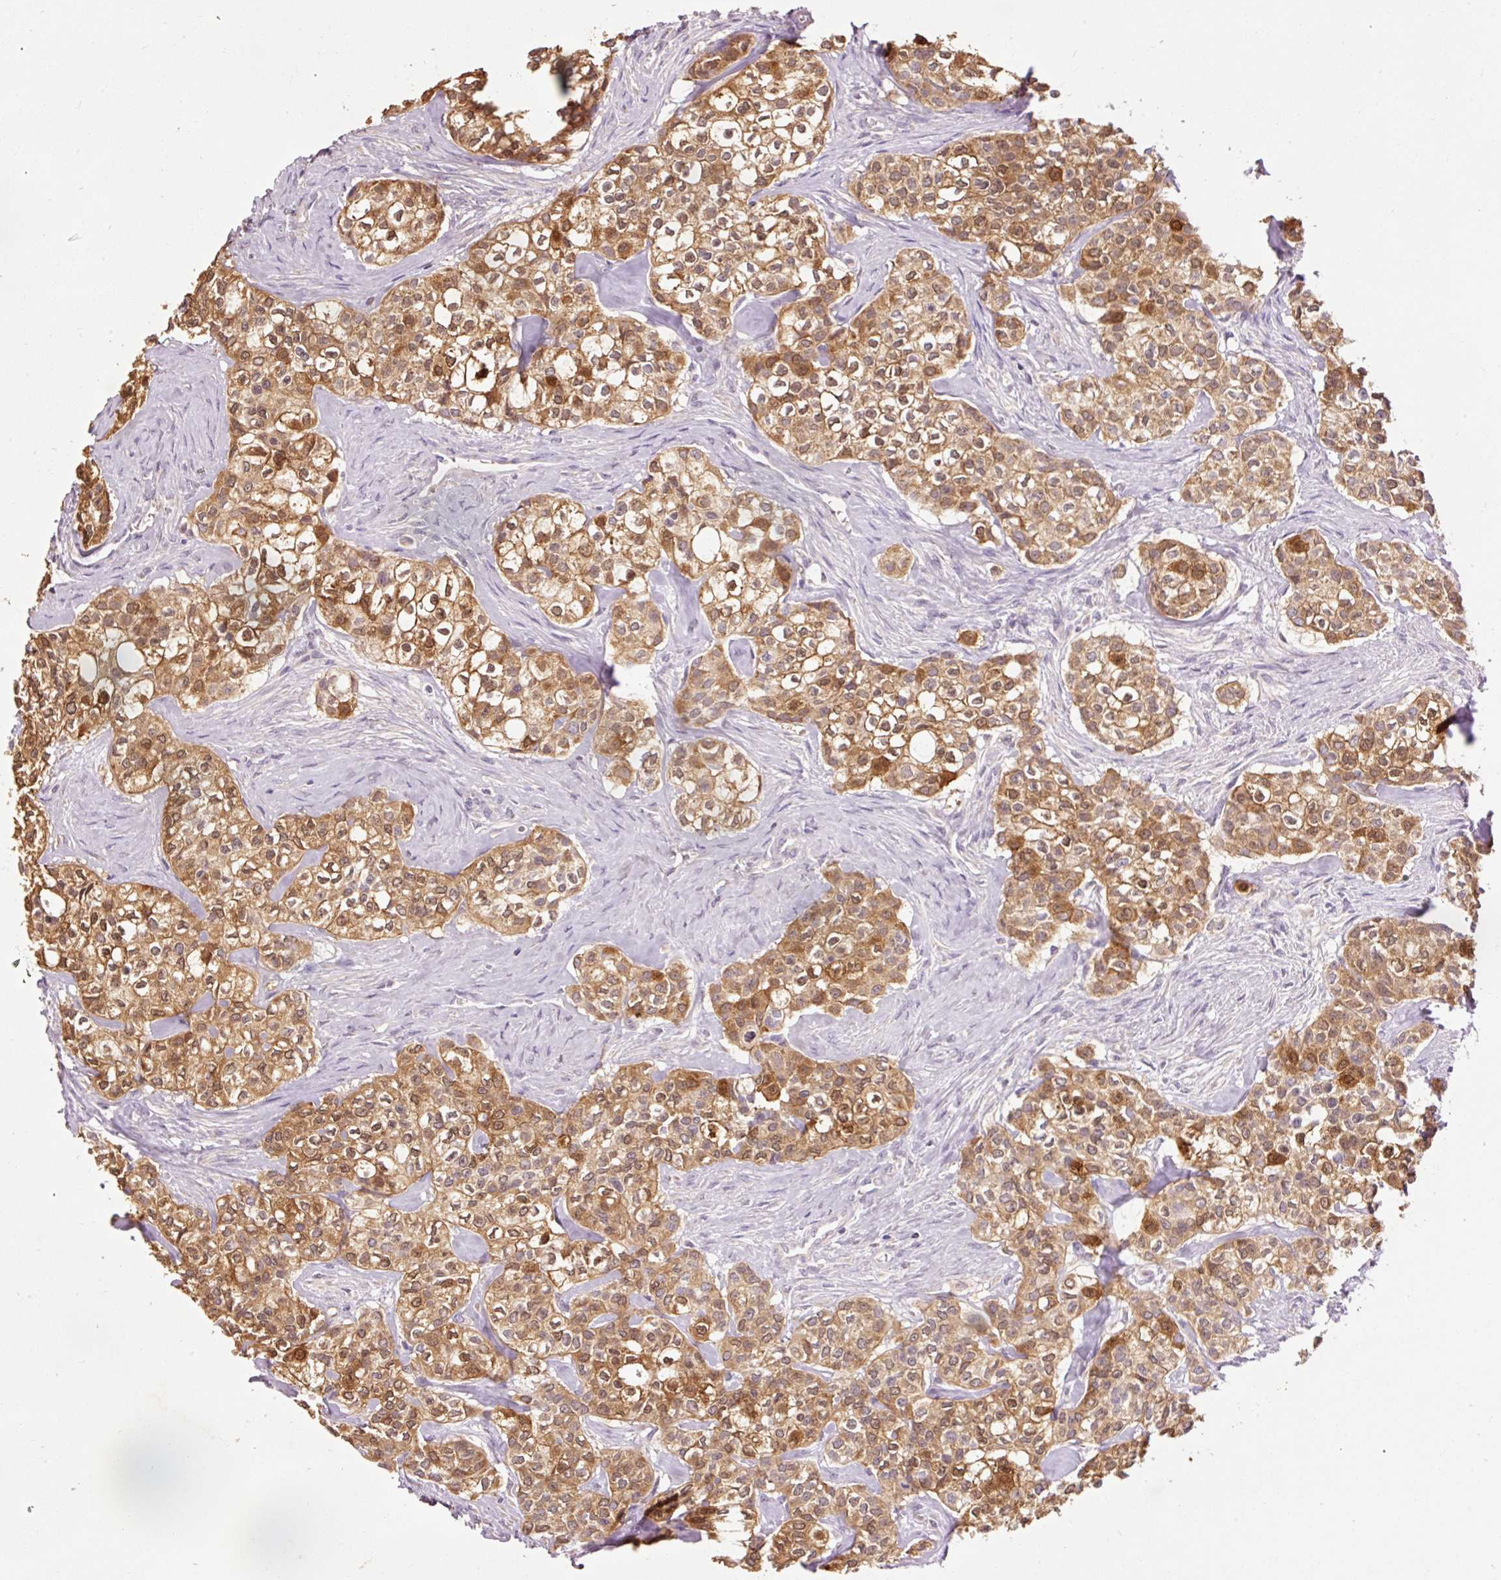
{"staining": {"intensity": "moderate", "quantity": ">75%", "location": "cytoplasmic/membranous,nuclear"}, "tissue": "head and neck cancer", "cell_type": "Tumor cells", "image_type": "cancer", "snomed": [{"axis": "morphology", "description": "Adenocarcinoma, NOS"}, {"axis": "topography", "description": "Head-Neck"}], "caption": "Immunohistochemistry photomicrograph of neoplastic tissue: human head and neck cancer stained using IHC displays medium levels of moderate protein expression localized specifically in the cytoplasmic/membranous and nuclear of tumor cells, appearing as a cytoplasmic/membranous and nuclear brown color.", "gene": "PRDX5", "patient": {"sex": "male", "age": 81}}